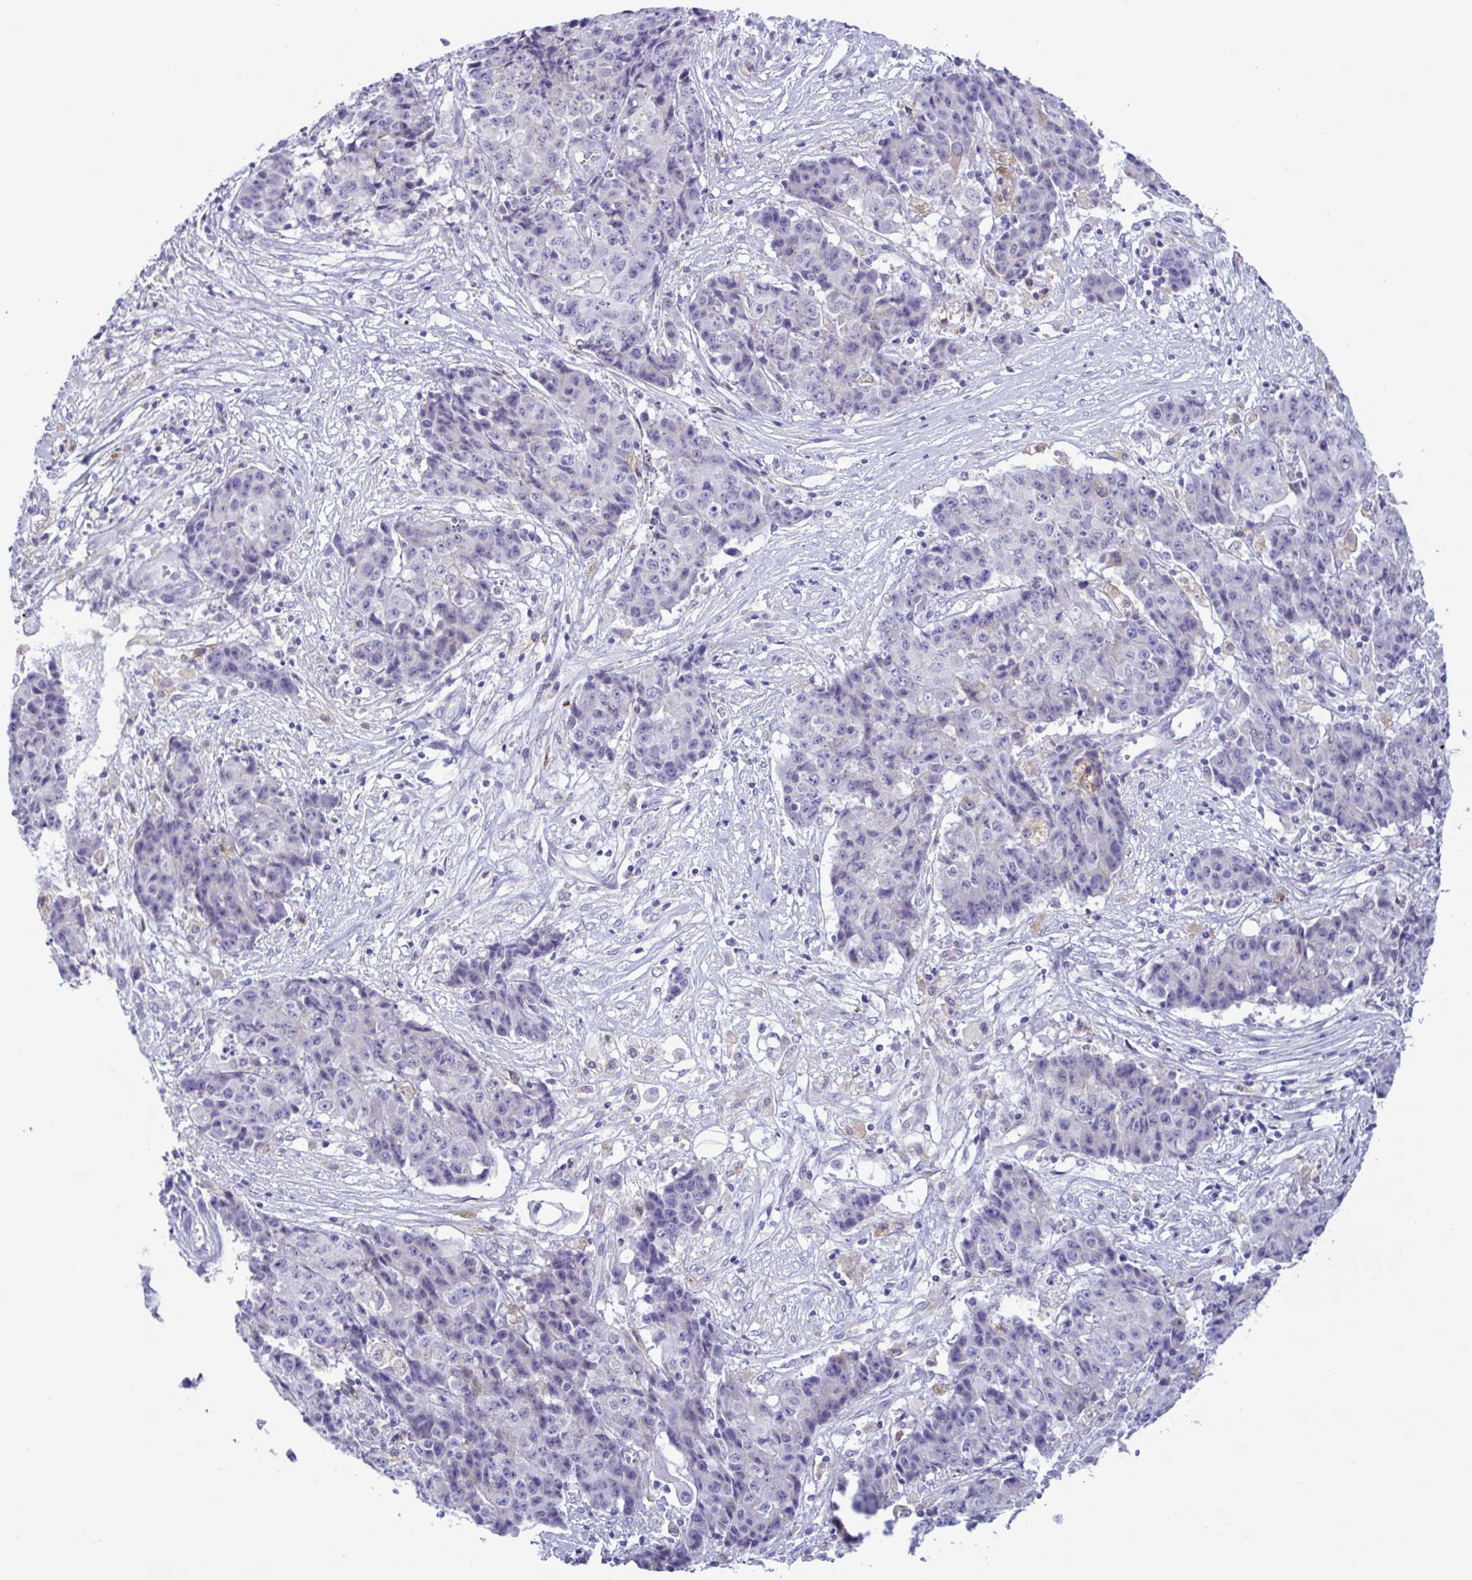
{"staining": {"intensity": "negative", "quantity": "none", "location": "none"}, "tissue": "ovarian cancer", "cell_type": "Tumor cells", "image_type": "cancer", "snomed": [{"axis": "morphology", "description": "Carcinoma, endometroid"}, {"axis": "topography", "description": "Ovary"}], "caption": "Immunohistochemical staining of human ovarian cancer (endometroid carcinoma) reveals no significant staining in tumor cells.", "gene": "SREBF1", "patient": {"sex": "female", "age": 42}}